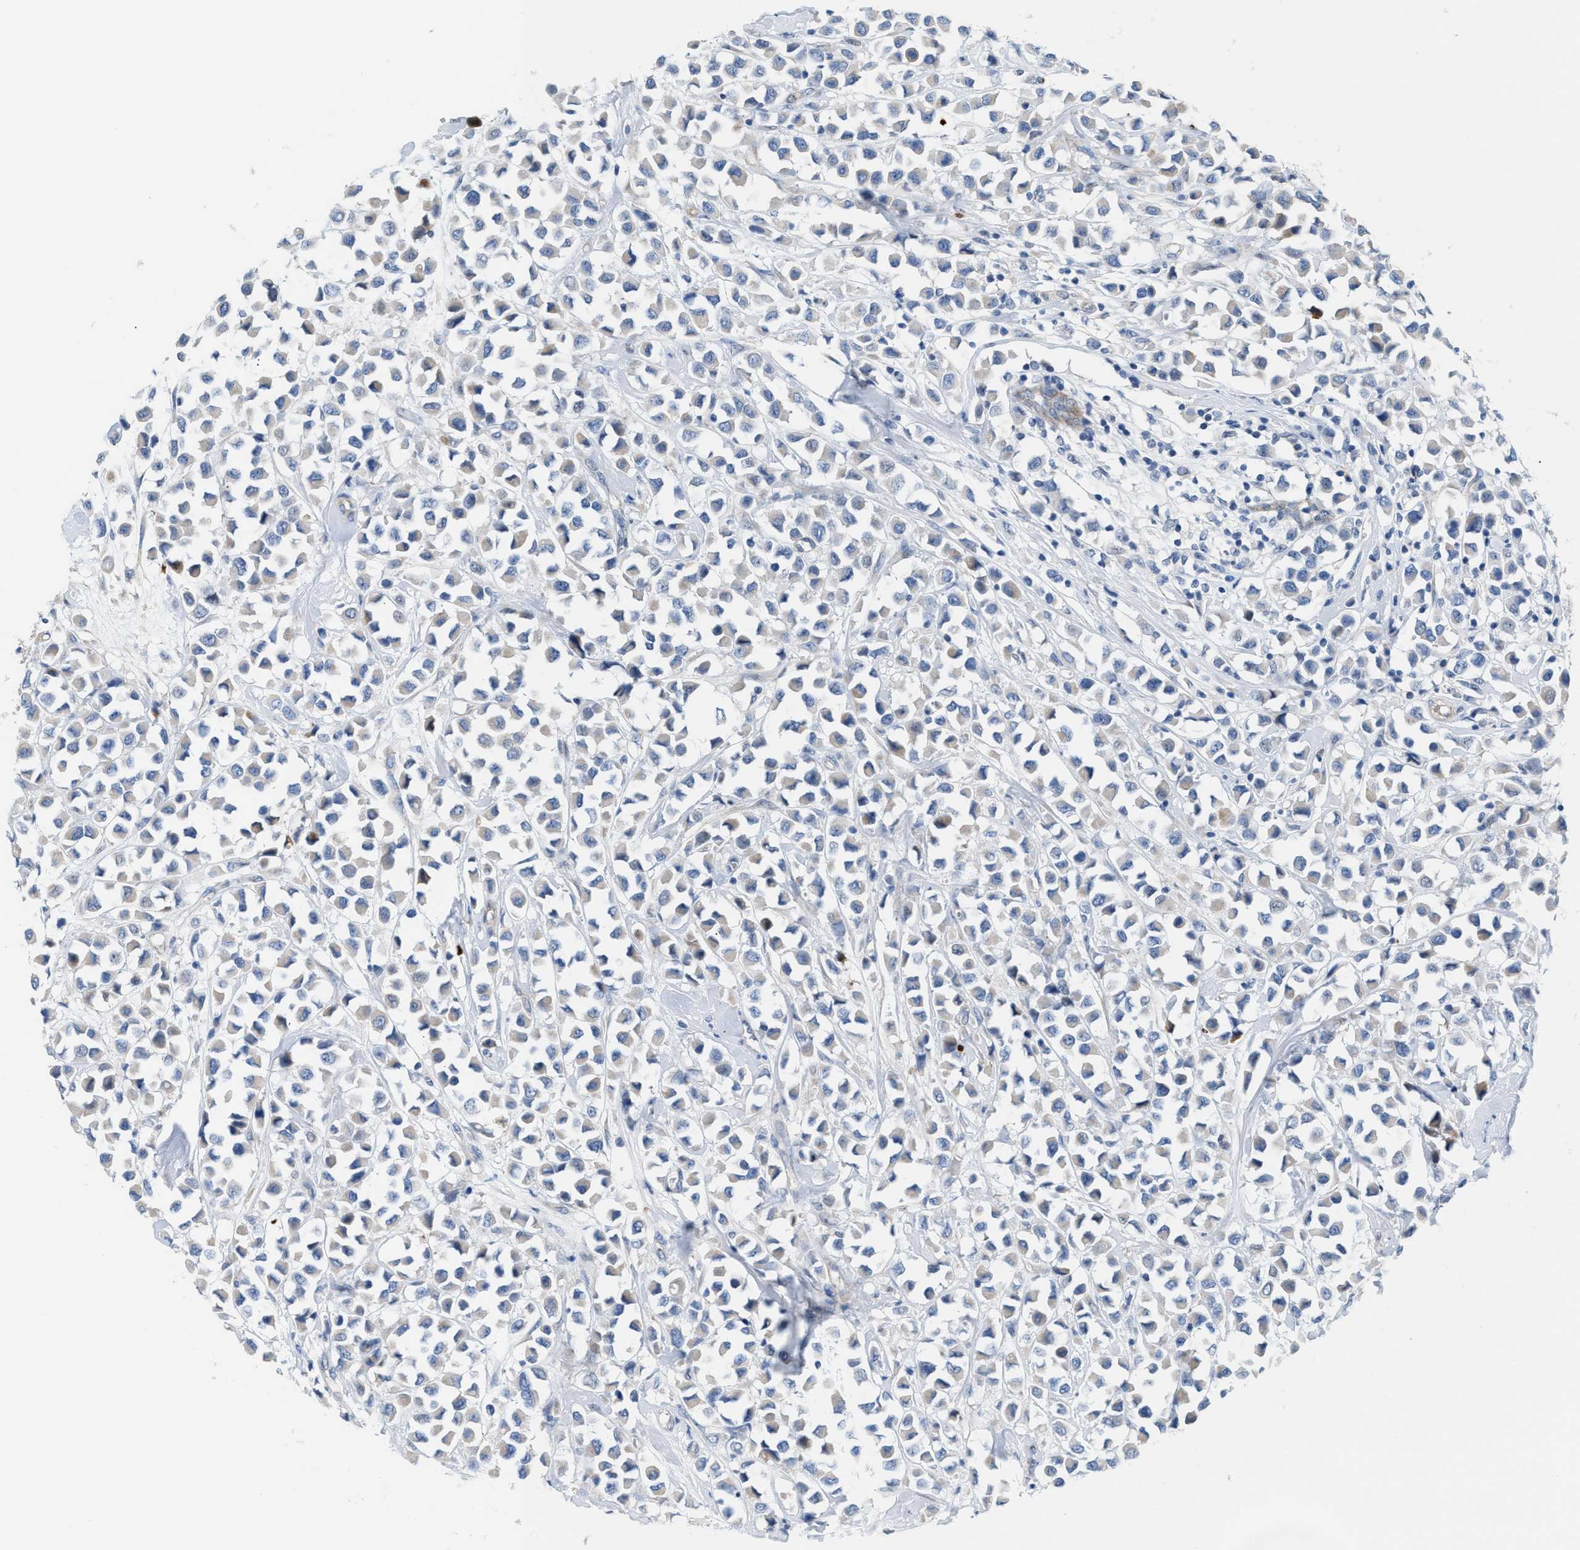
{"staining": {"intensity": "negative", "quantity": "none", "location": "none"}, "tissue": "breast cancer", "cell_type": "Tumor cells", "image_type": "cancer", "snomed": [{"axis": "morphology", "description": "Duct carcinoma"}, {"axis": "topography", "description": "Breast"}], "caption": "IHC micrograph of breast invasive ductal carcinoma stained for a protein (brown), which reveals no staining in tumor cells. (DAB IHC visualized using brightfield microscopy, high magnification).", "gene": "MPP3", "patient": {"sex": "female", "age": 61}}